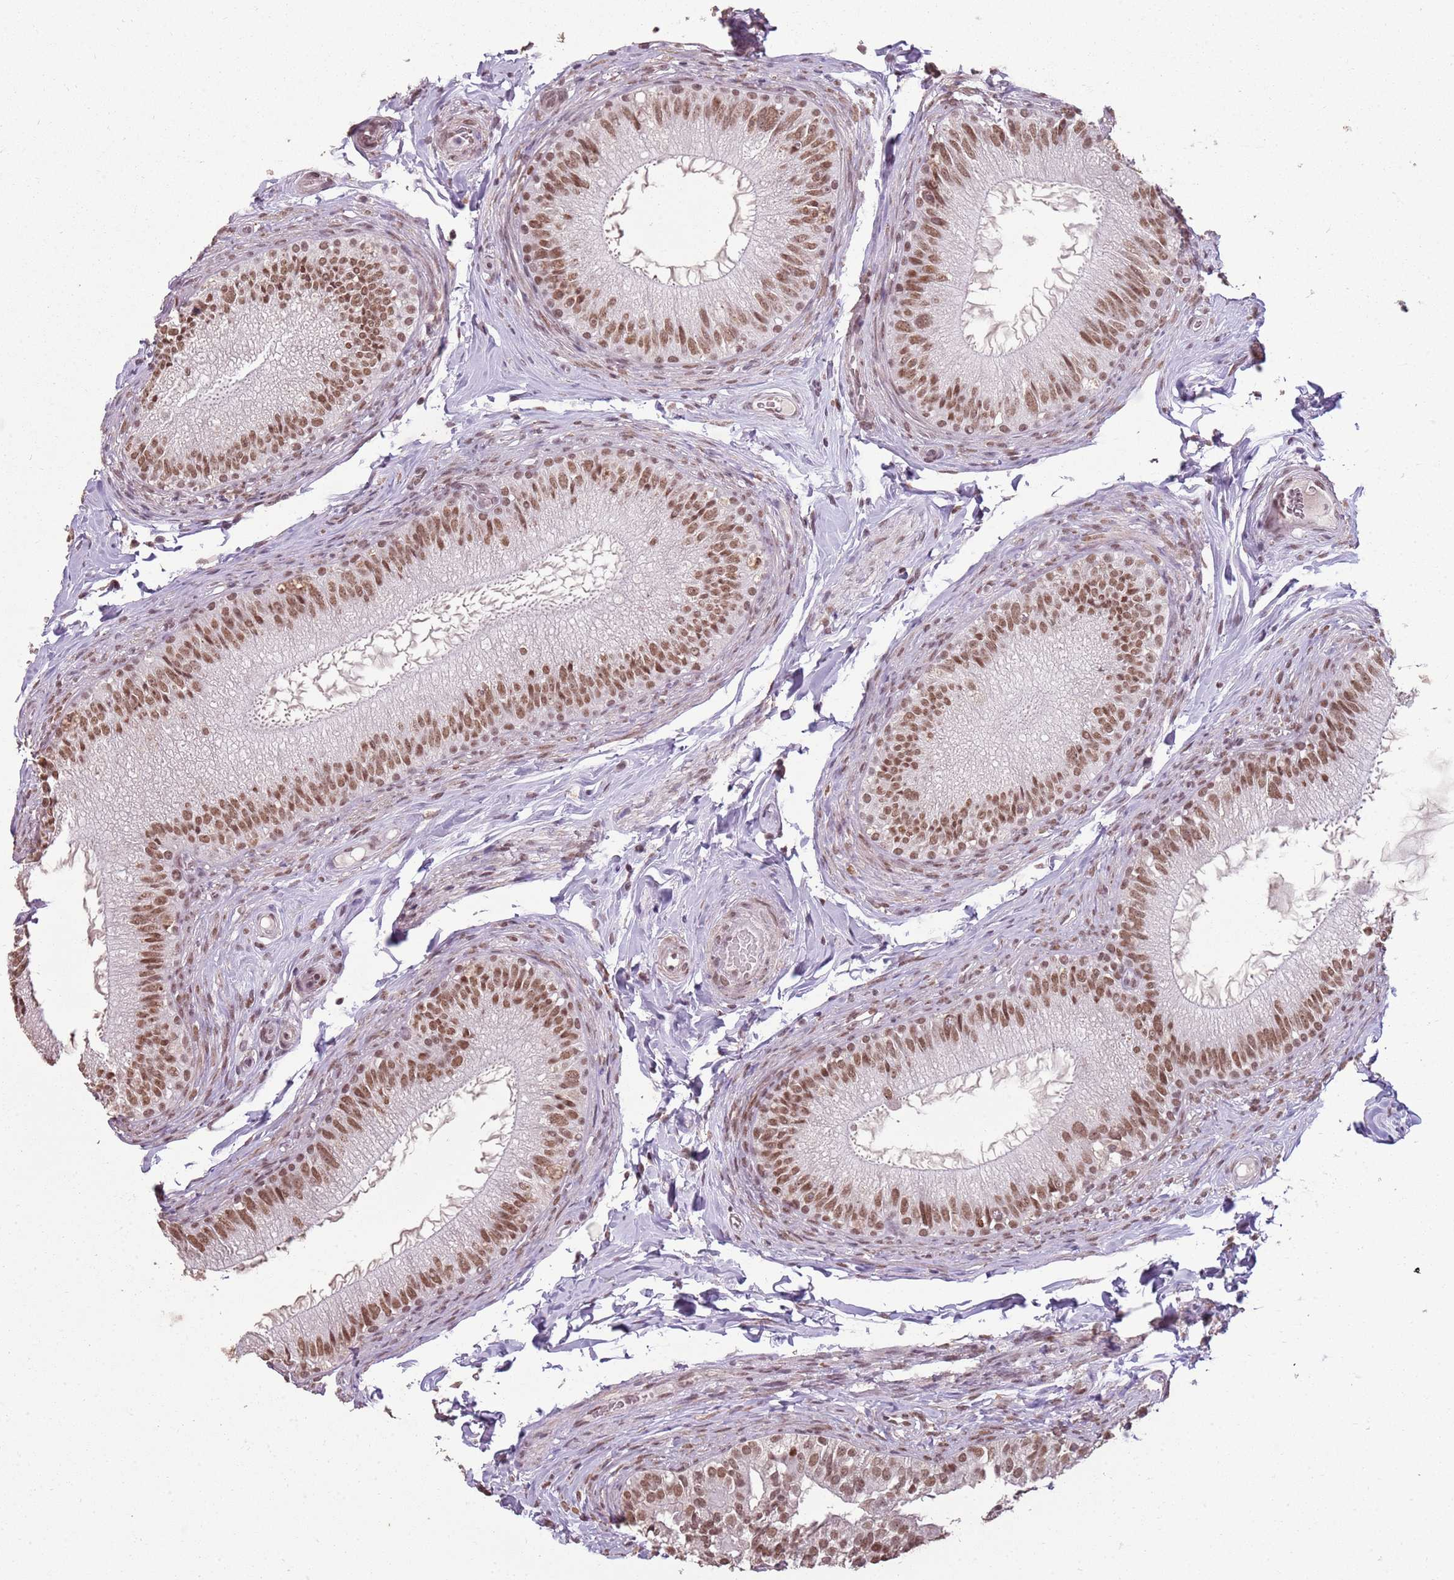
{"staining": {"intensity": "moderate", "quantity": ">75%", "location": "nuclear"}, "tissue": "epididymis", "cell_type": "Glandular cells", "image_type": "normal", "snomed": [{"axis": "morphology", "description": "Normal tissue, NOS"}, {"axis": "topography", "description": "Epididymis"}], "caption": "A medium amount of moderate nuclear staining is identified in approximately >75% of glandular cells in unremarkable epididymis.", "gene": "ARL14EP", "patient": {"sex": "male", "age": 49}}